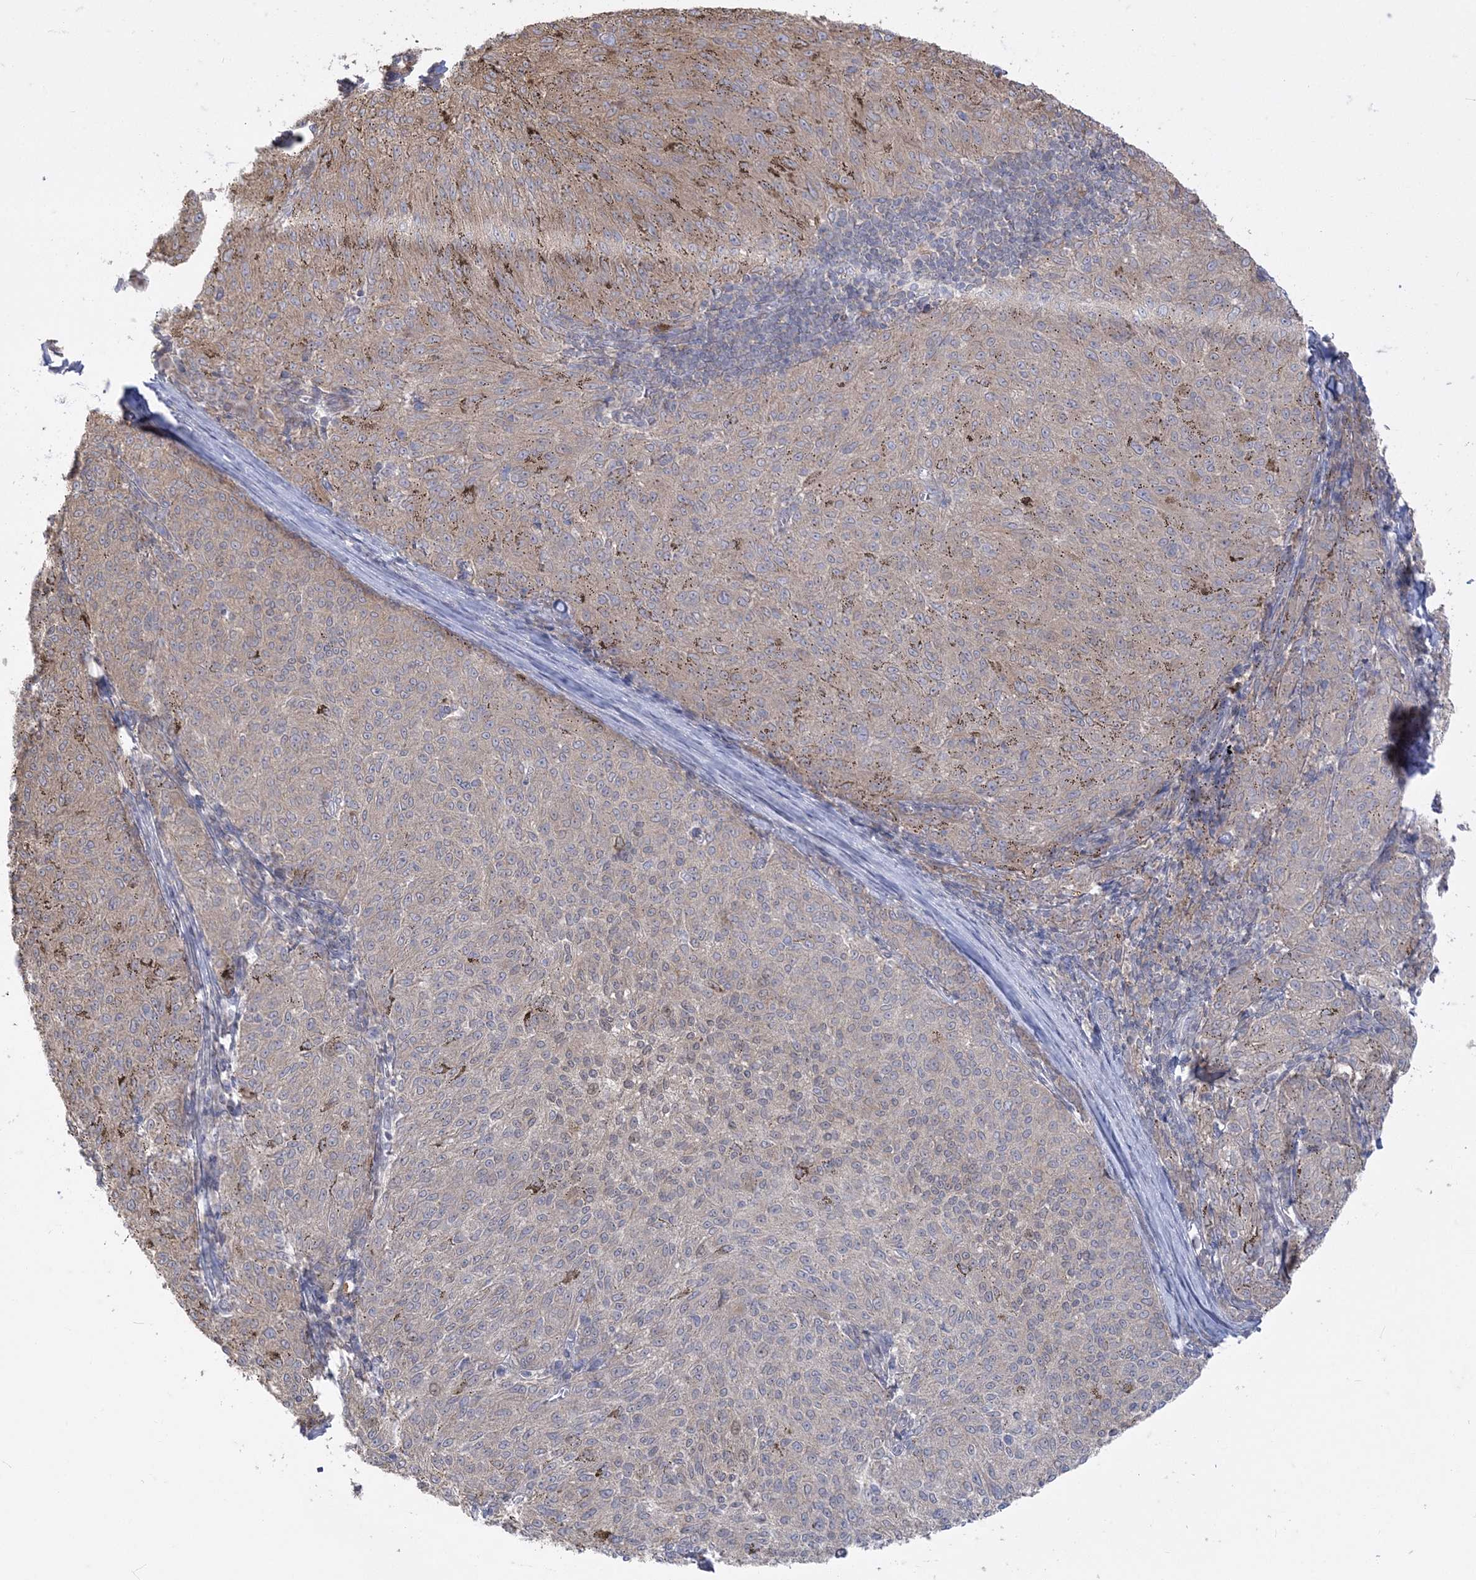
{"staining": {"intensity": "weak", "quantity": "<25%", "location": "cytoplasmic/membranous"}, "tissue": "melanoma", "cell_type": "Tumor cells", "image_type": "cancer", "snomed": [{"axis": "morphology", "description": "Malignant melanoma, NOS"}, {"axis": "topography", "description": "Skin"}], "caption": "This is an immunohistochemistry (IHC) micrograph of human malignant melanoma. There is no expression in tumor cells.", "gene": "ZC3H6", "patient": {"sex": "female", "age": 72}}